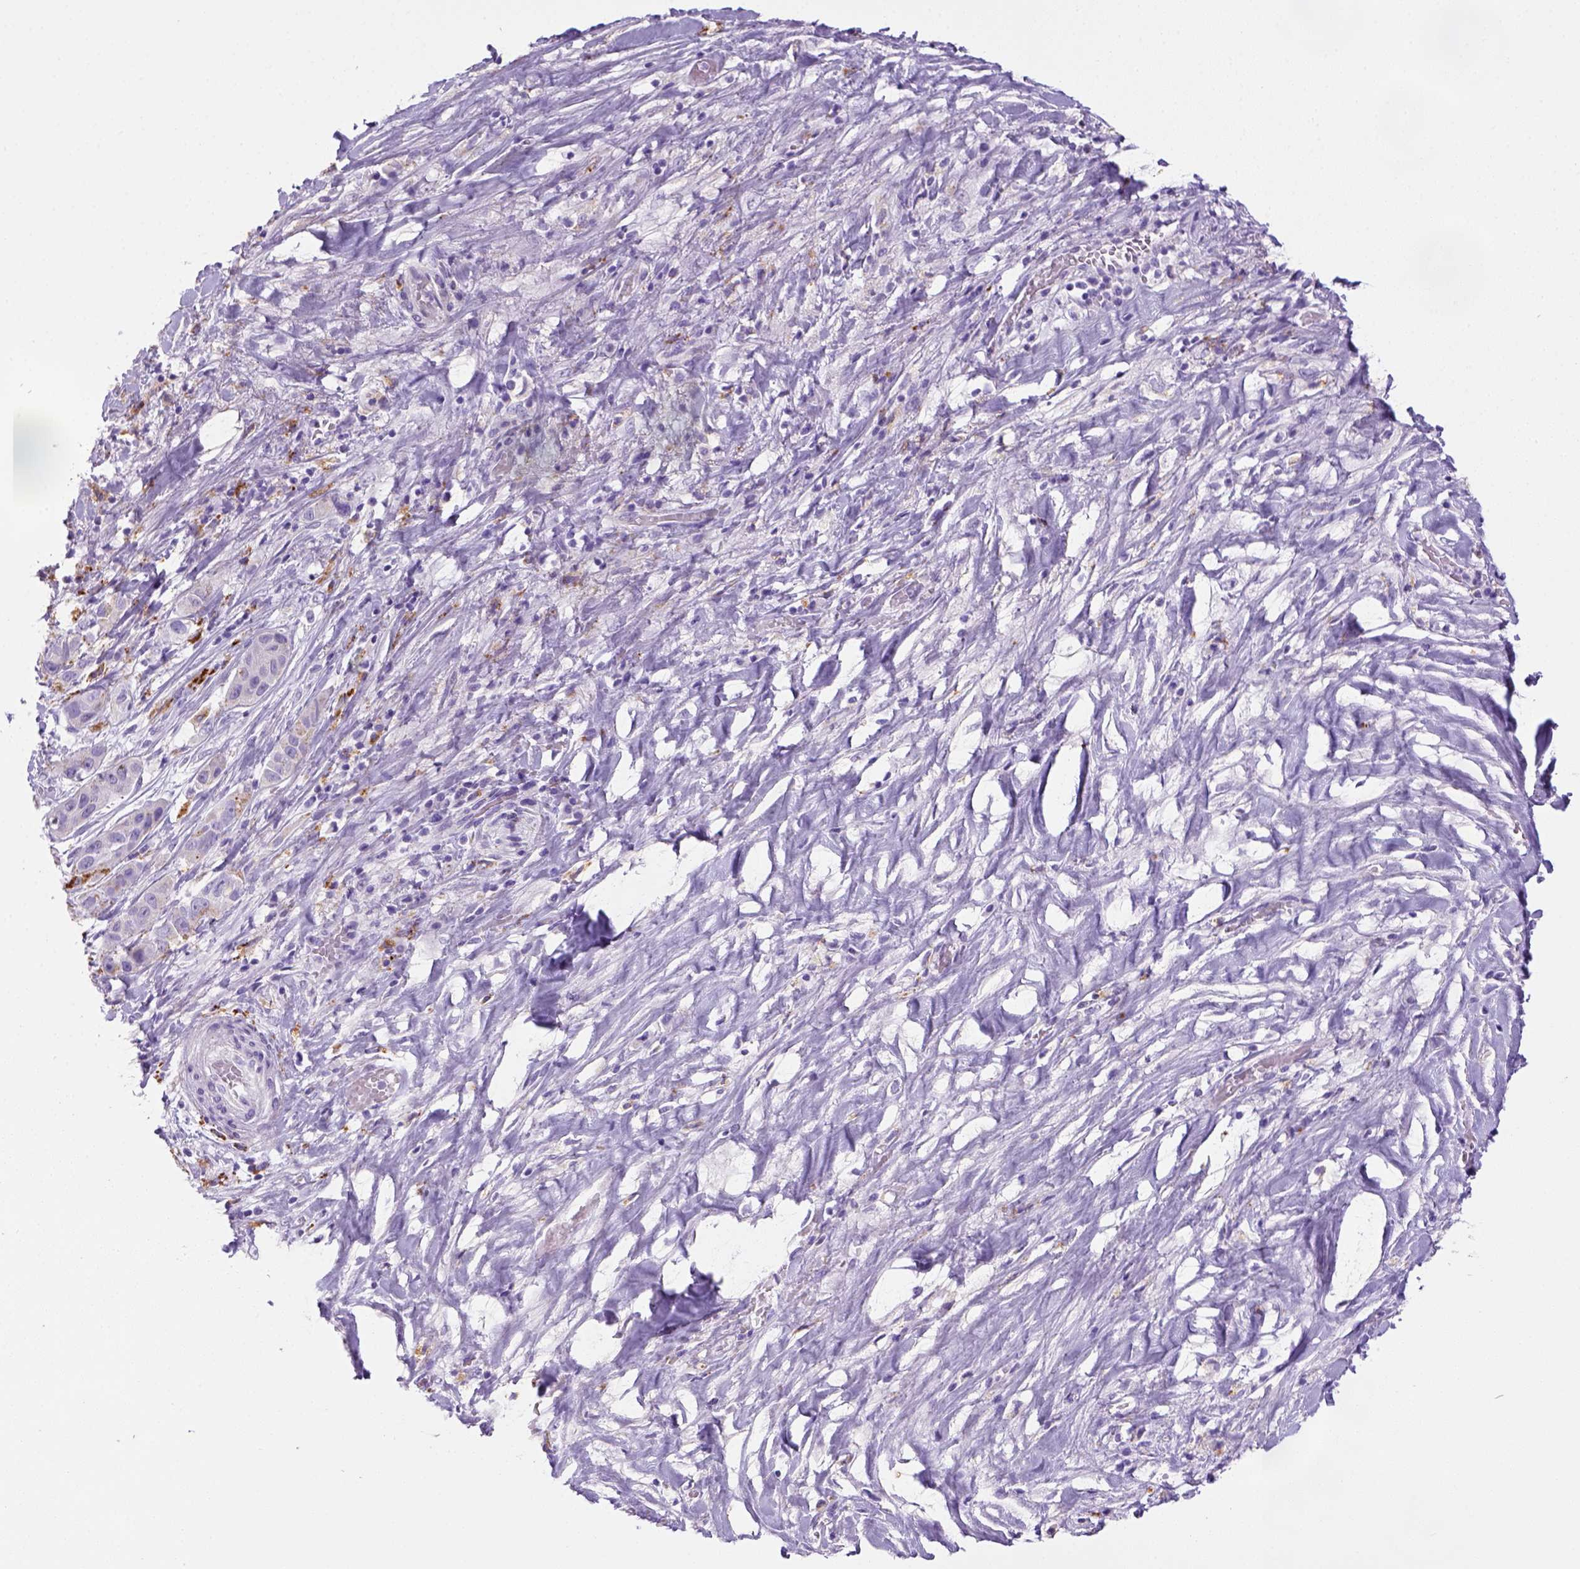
{"staining": {"intensity": "negative", "quantity": "none", "location": "none"}, "tissue": "liver cancer", "cell_type": "Tumor cells", "image_type": "cancer", "snomed": [{"axis": "morphology", "description": "Cholangiocarcinoma"}, {"axis": "topography", "description": "Liver"}], "caption": "Tumor cells are negative for brown protein staining in cholangiocarcinoma (liver).", "gene": "KRT71", "patient": {"sex": "female", "age": 52}}